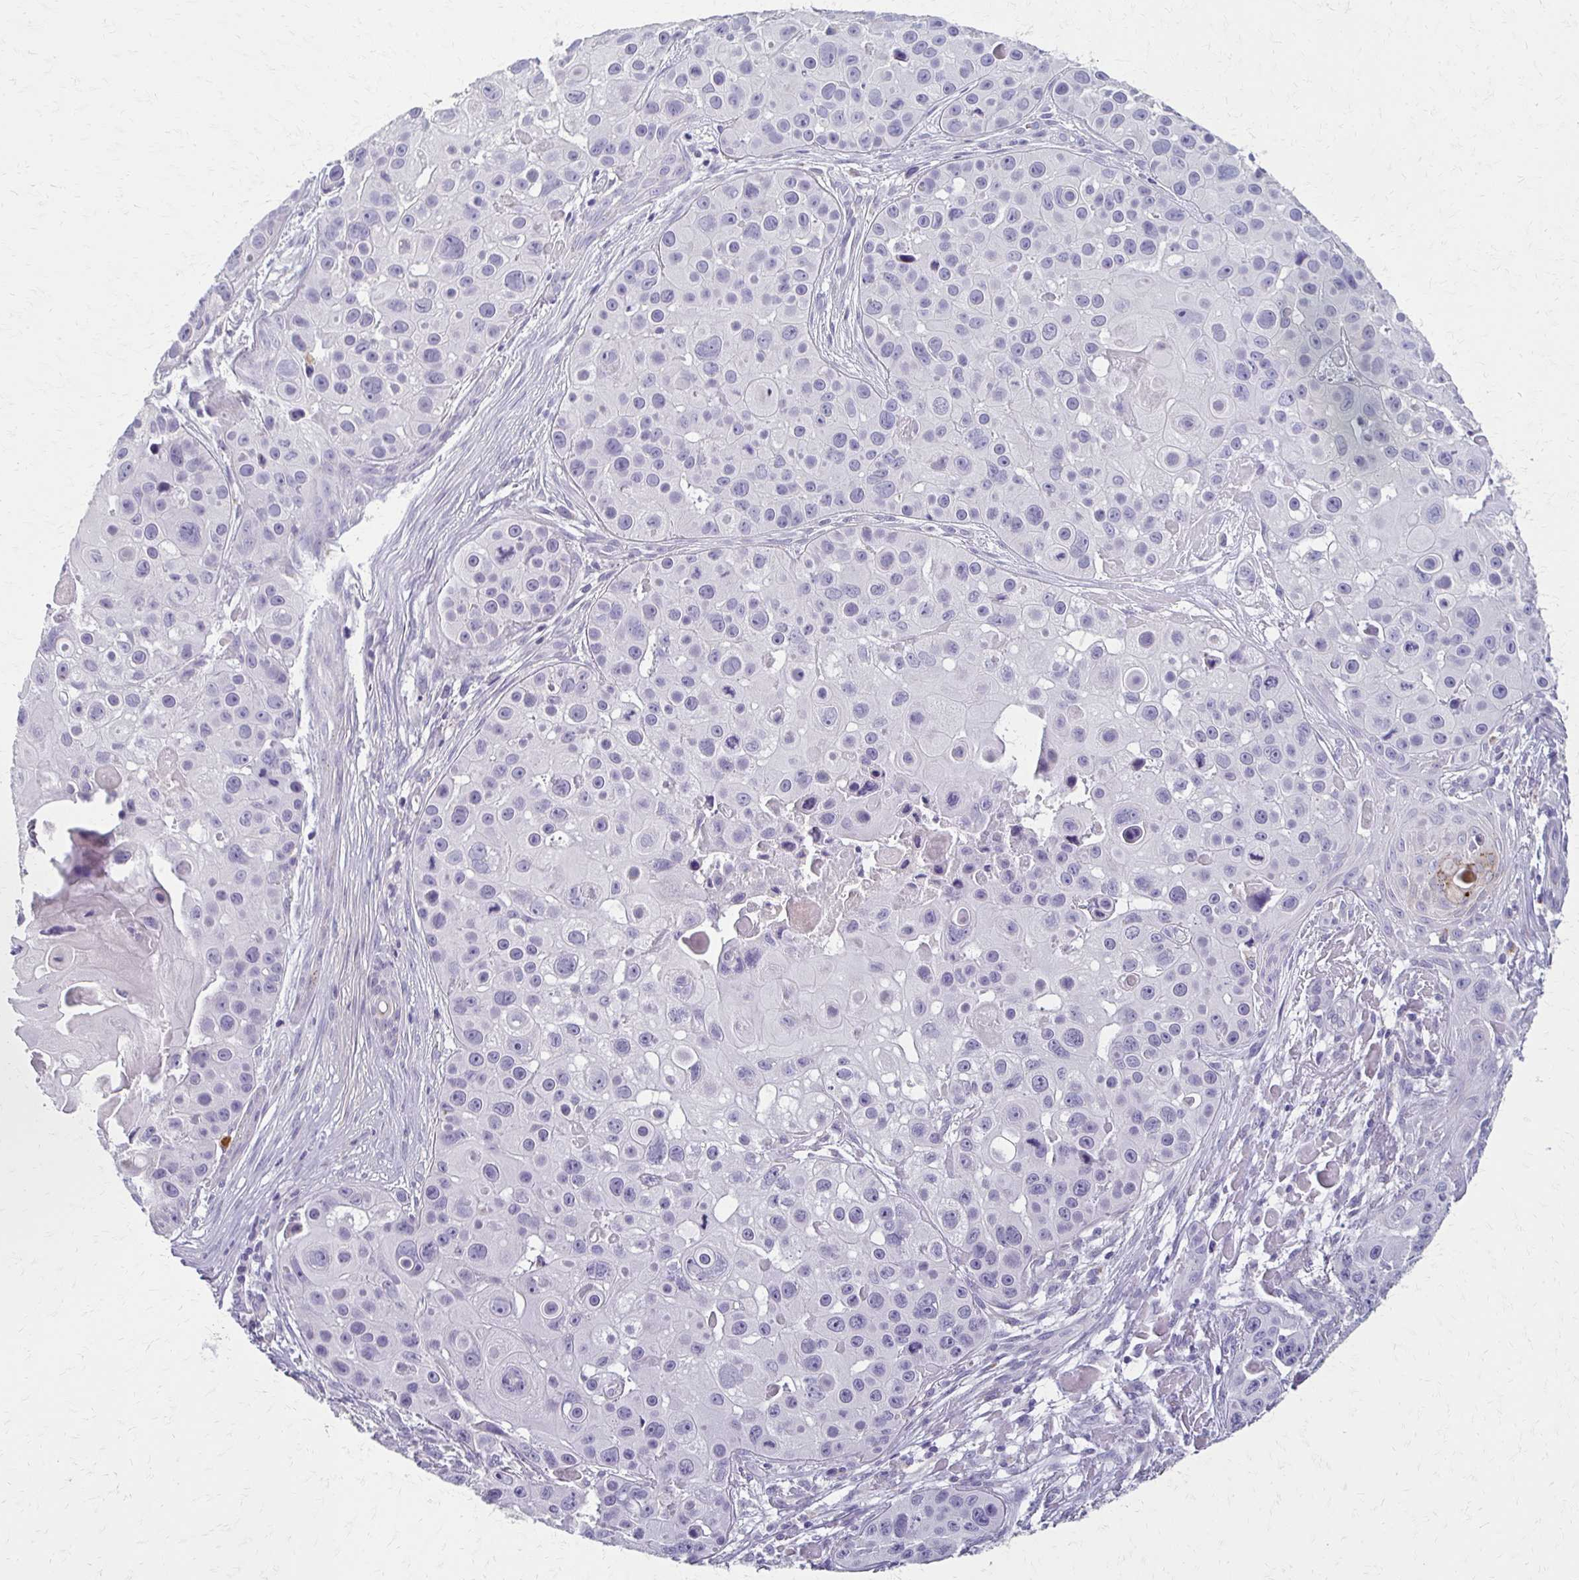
{"staining": {"intensity": "negative", "quantity": "none", "location": "none"}, "tissue": "skin cancer", "cell_type": "Tumor cells", "image_type": "cancer", "snomed": [{"axis": "morphology", "description": "Squamous cell carcinoma, NOS"}, {"axis": "topography", "description": "Skin"}], "caption": "Immunohistochemistry histopathology image of skin squamous cell carcinoma stained for a protein (brown), which shows no staining in tumor cells.", "gene": "BBS12", "patient": {"sex": "male", "age": 92}}